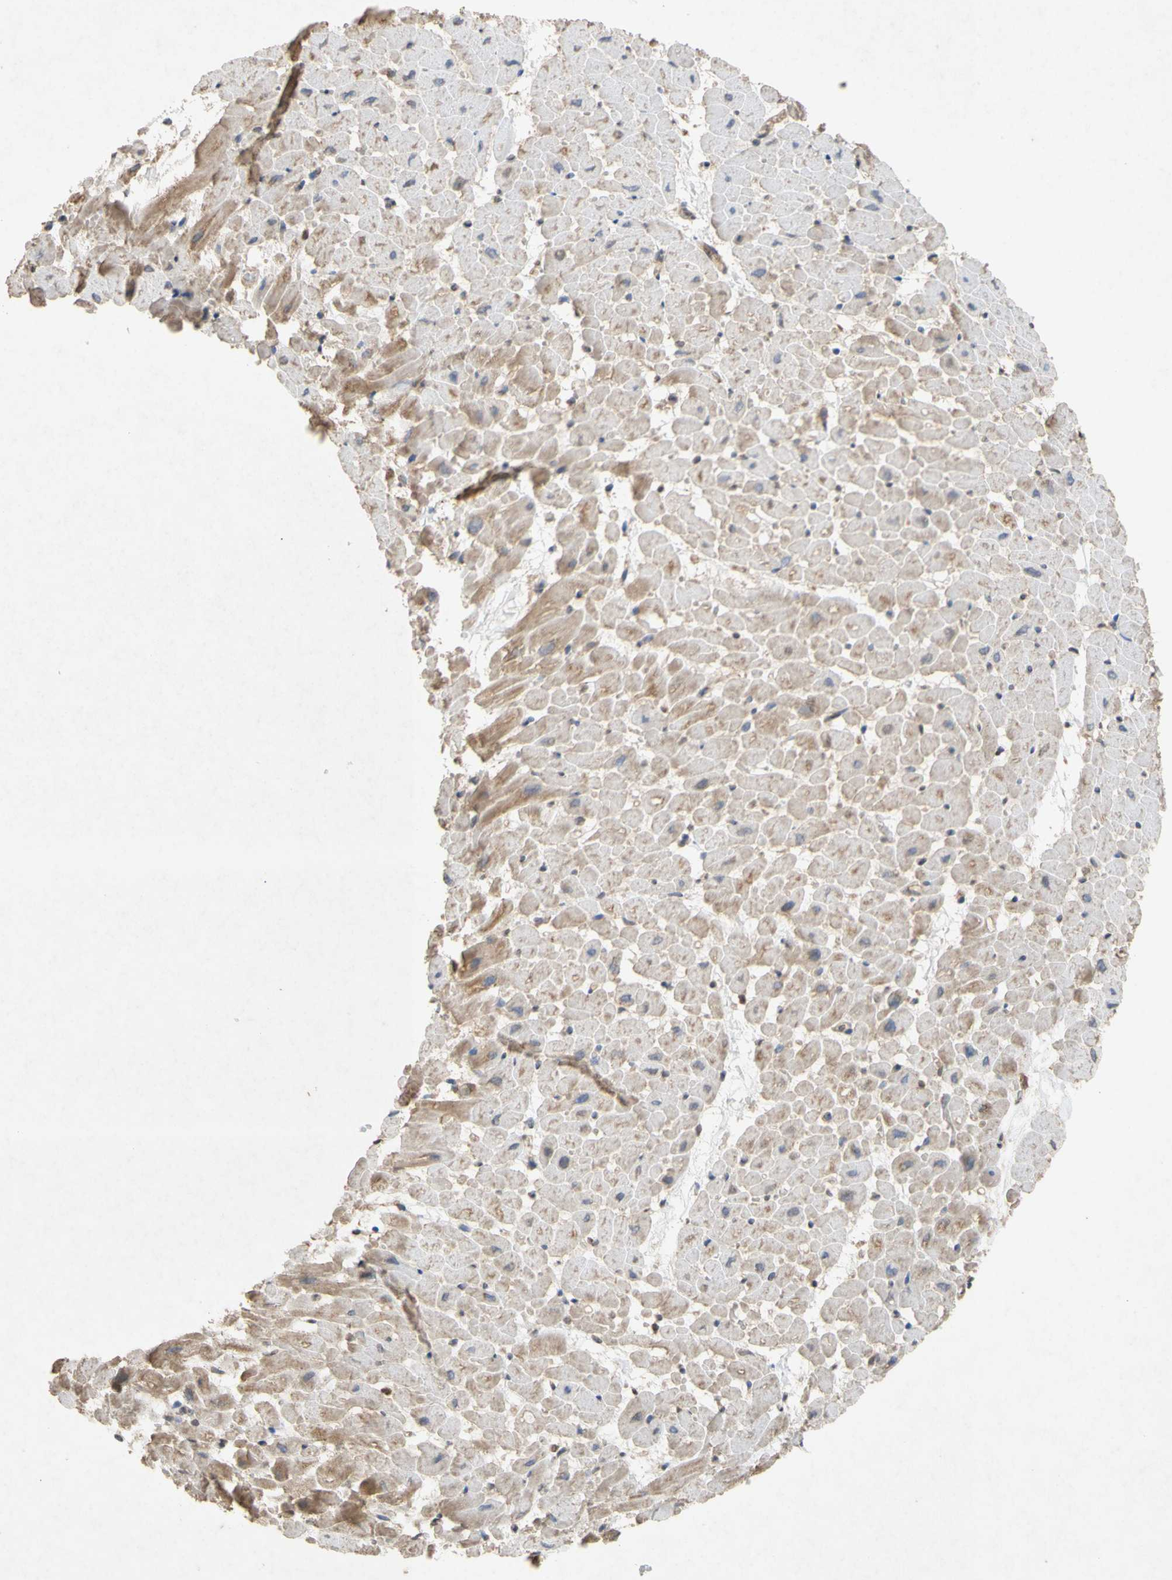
{"staining": {"intensity": "weak", "quantity": "25%-75%", "location": "cytoplasmic/membranous"}, "tissue": "heart muscle", "cell_type": "Cardiomyocytes", "image_type": "normal", "snomed": [{"axis": "morphology", "description": "Normal tissue, NOS"}, {"axis": "topography", "description": "Heart"}], "caption": "Immunohistochemical staining of benign human heart muscle exhibits weak cytoplasmic/membranous protein positivity in about 25%-75% of cardiomyocytes.", "gene": "NECTIN3", "patient": {"sex": "male", "age": 45}}